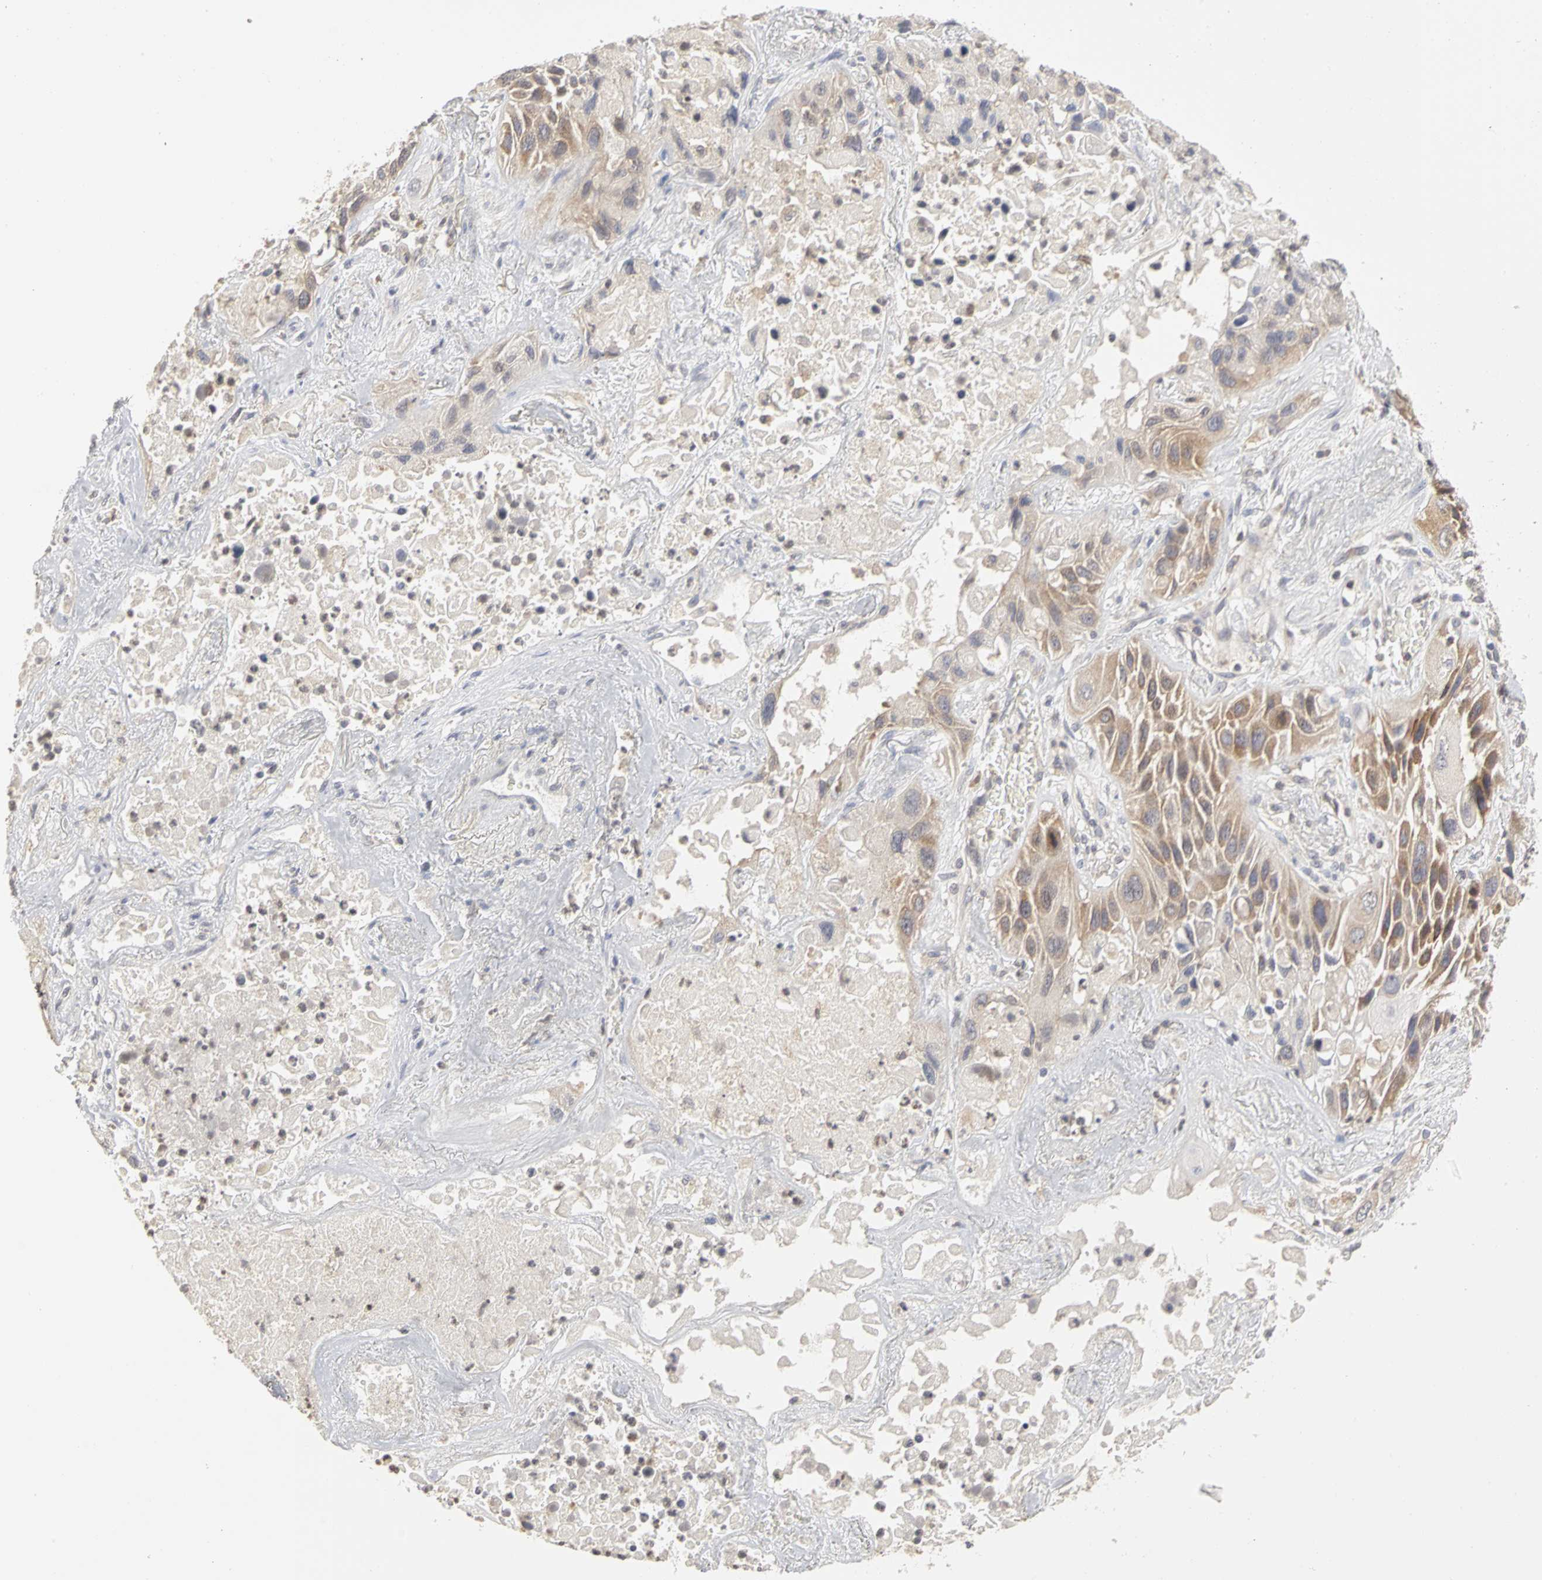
{"staining": {"intensity": "weak", "quantity": ">75%", "location": "cytoplasmic/membranous"}, "tissue": "lung cancer", "cell_type": "Tumor cells", "image_type": "cancer", "snomed": [{"axis": "morphology", "description": "Squamous cell carcinoma, NOS"}, {"axis": "topography", "description": "Lung"}], "caption": "Immunohistochemistry (IHC) photomicrograph of human lung cancer (squamous cell carcinoma) stained for a protein (brown), which displays low levels of weak cytoplasmic/membranous expression in approximately >75% of tumor cells.", "gene": "IRAK1", "patient": {"sex": "female", "age": 76}}